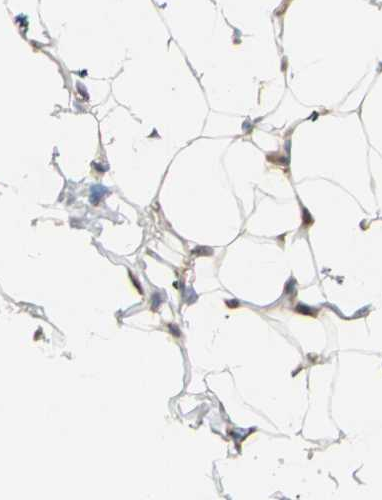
{"staining": {"intensity": "weak", "quantity": ">75%", "location": "cytoplasmic/membranous"}, "tissue": "adipose tissue", "cell_type": "Adipocytes", "image_type": "normal", "snomed": [{"axis": "morphology", "description": "Normal tissue, NOS"}, {"axis": "topography", "description": "Soft tissue"}], "caption": "A low amount of weak cytoplasmic/membranous staining is identified in about >75% of adipocytes in normal adipose tissue. The protein of interest is stained brown, and the nuclei are stained in blue (DAB IHC with brightfield microscopy, high magnification).", "gene": "TRIO", "patient": {"sex": "male", "age": 26}}